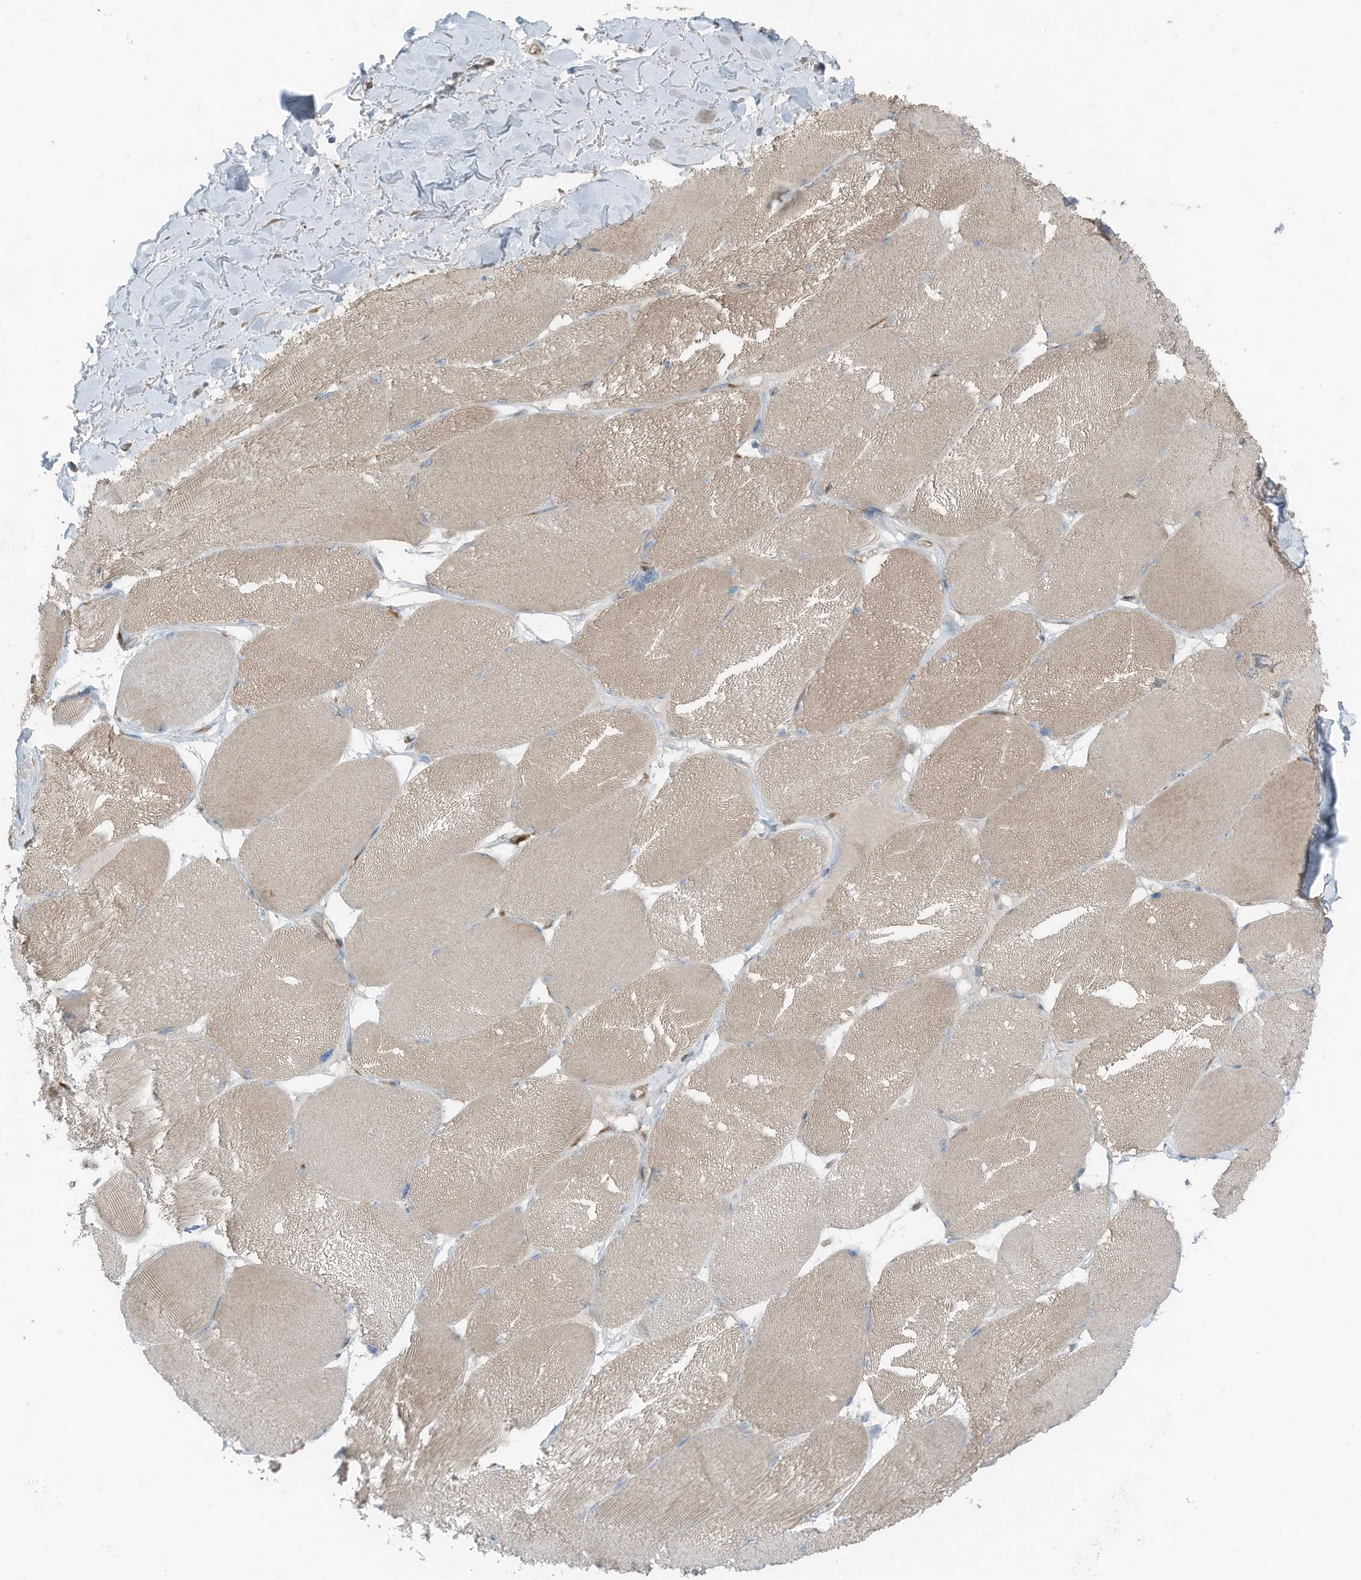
{"staining": {"intensity": "moderate", "quantity": ">75%", "location": "cytoplasmic/membranous"}, "tissue": "skeletal muscle", "cell_type": "Myocytes", "image_type": "normal", "snomed": [{"axis": "morphology", "description": "Normal tissue, NOS"}, {"axis": "topography", "description": "Skin"}, {"axis": "topography", "description": "Skeletal muscle"}], "caption": "Immunohistochemistry (DAB) staining of unremarkable skeletal muscle demonstrates moderate cytoplasmic/membranous protein expression in approximately >75% of myocytes.", "gene": "ARHGEF33", "patient": {"sex": "male", "age": 83}}